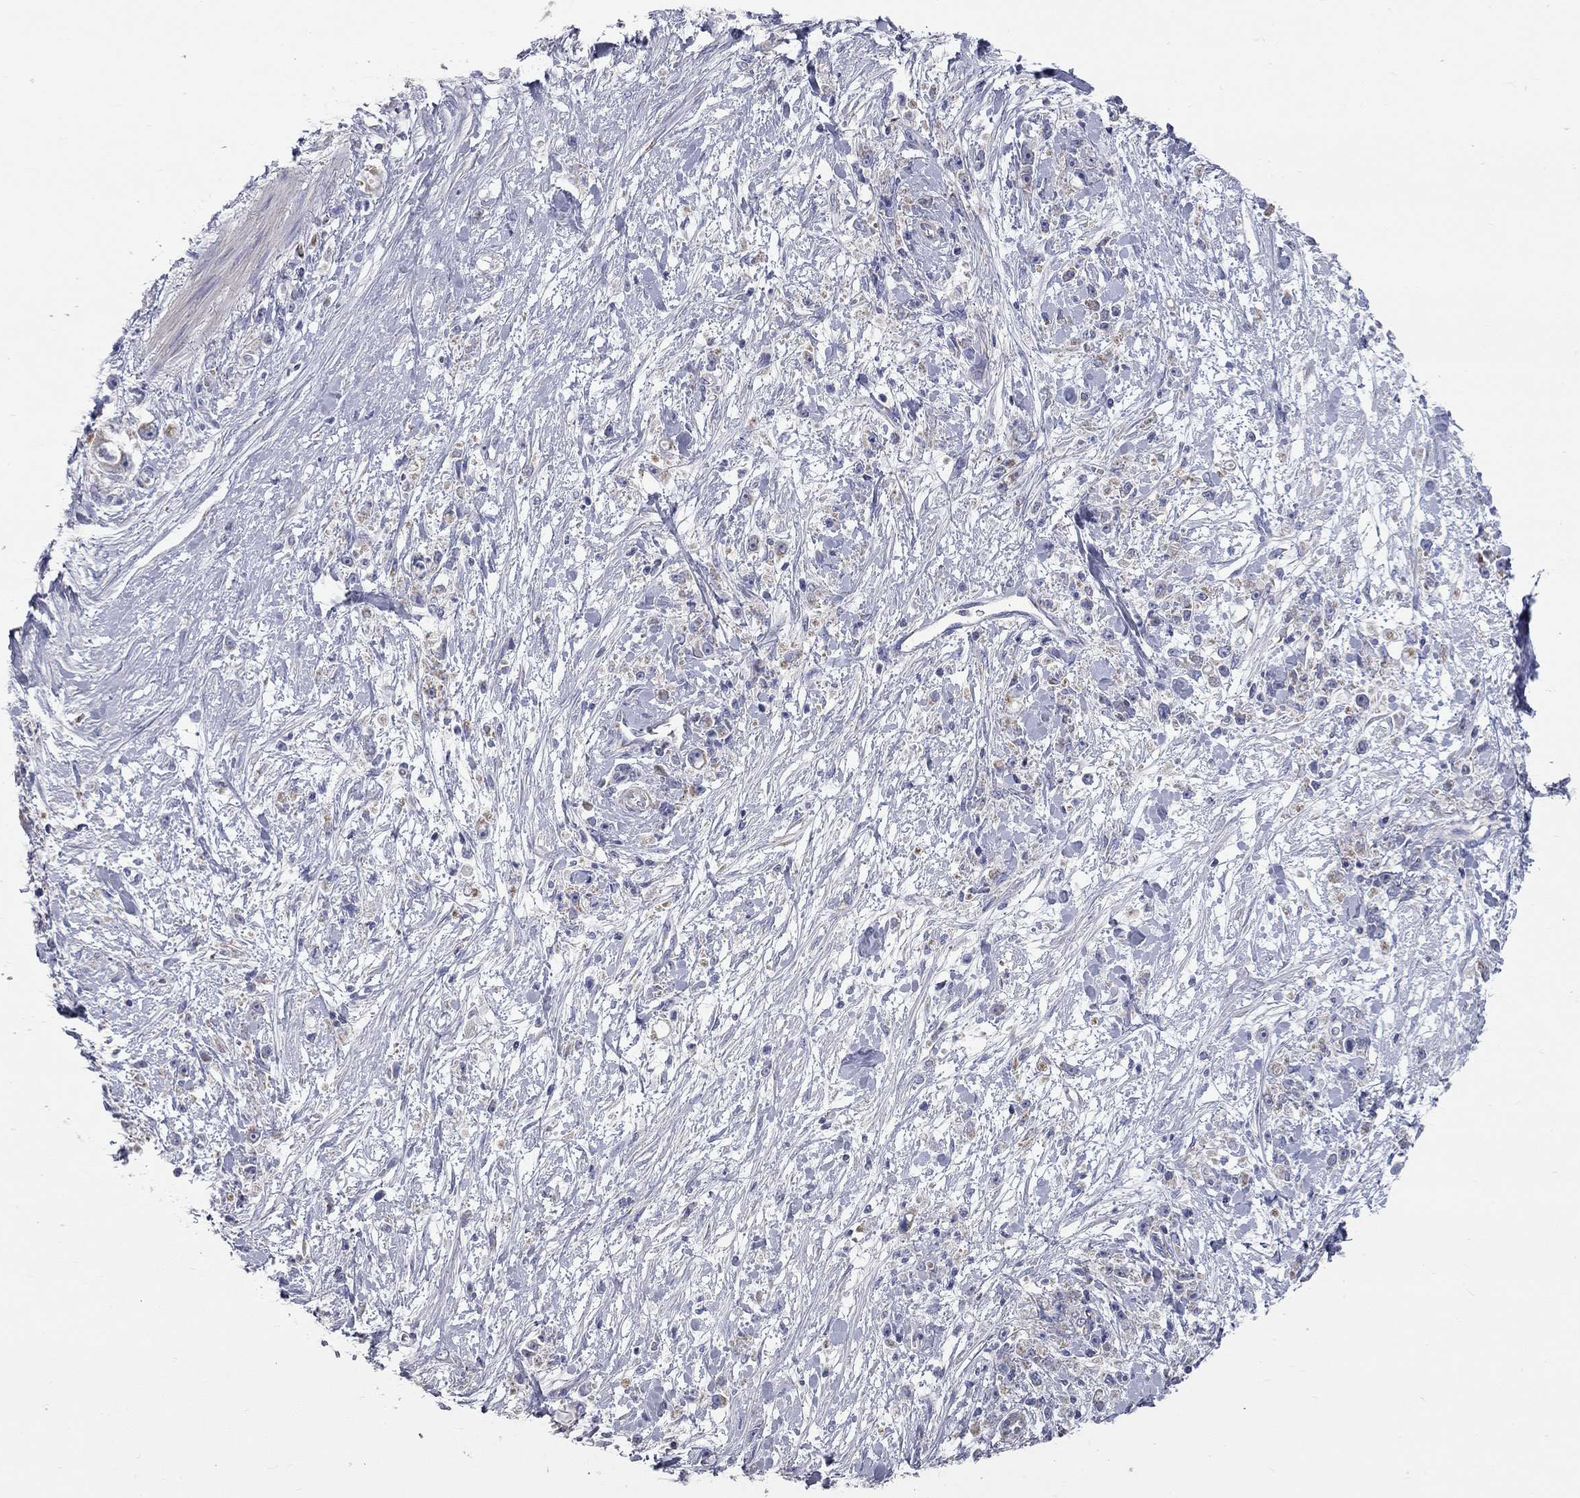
{"staining": {"intensity": "negative", "quantity": "none", "location": "none"}, "tissue": "stomach cancer", "cell_type": "Tumor cells", "image_type": "cancer", "snomed": [{"axis": "morphology", "description": "Adenocarcinoma, NOS"}, {"axis": "topography", "description": "Stomach"}], "caption": "IHC image of neoplastic tissue: stomach cancer stained with DAB exhibits no significant protein staining in tumor cells.", "gene": "CFAP161", "patient": {"sex": "female", "age": 59}}